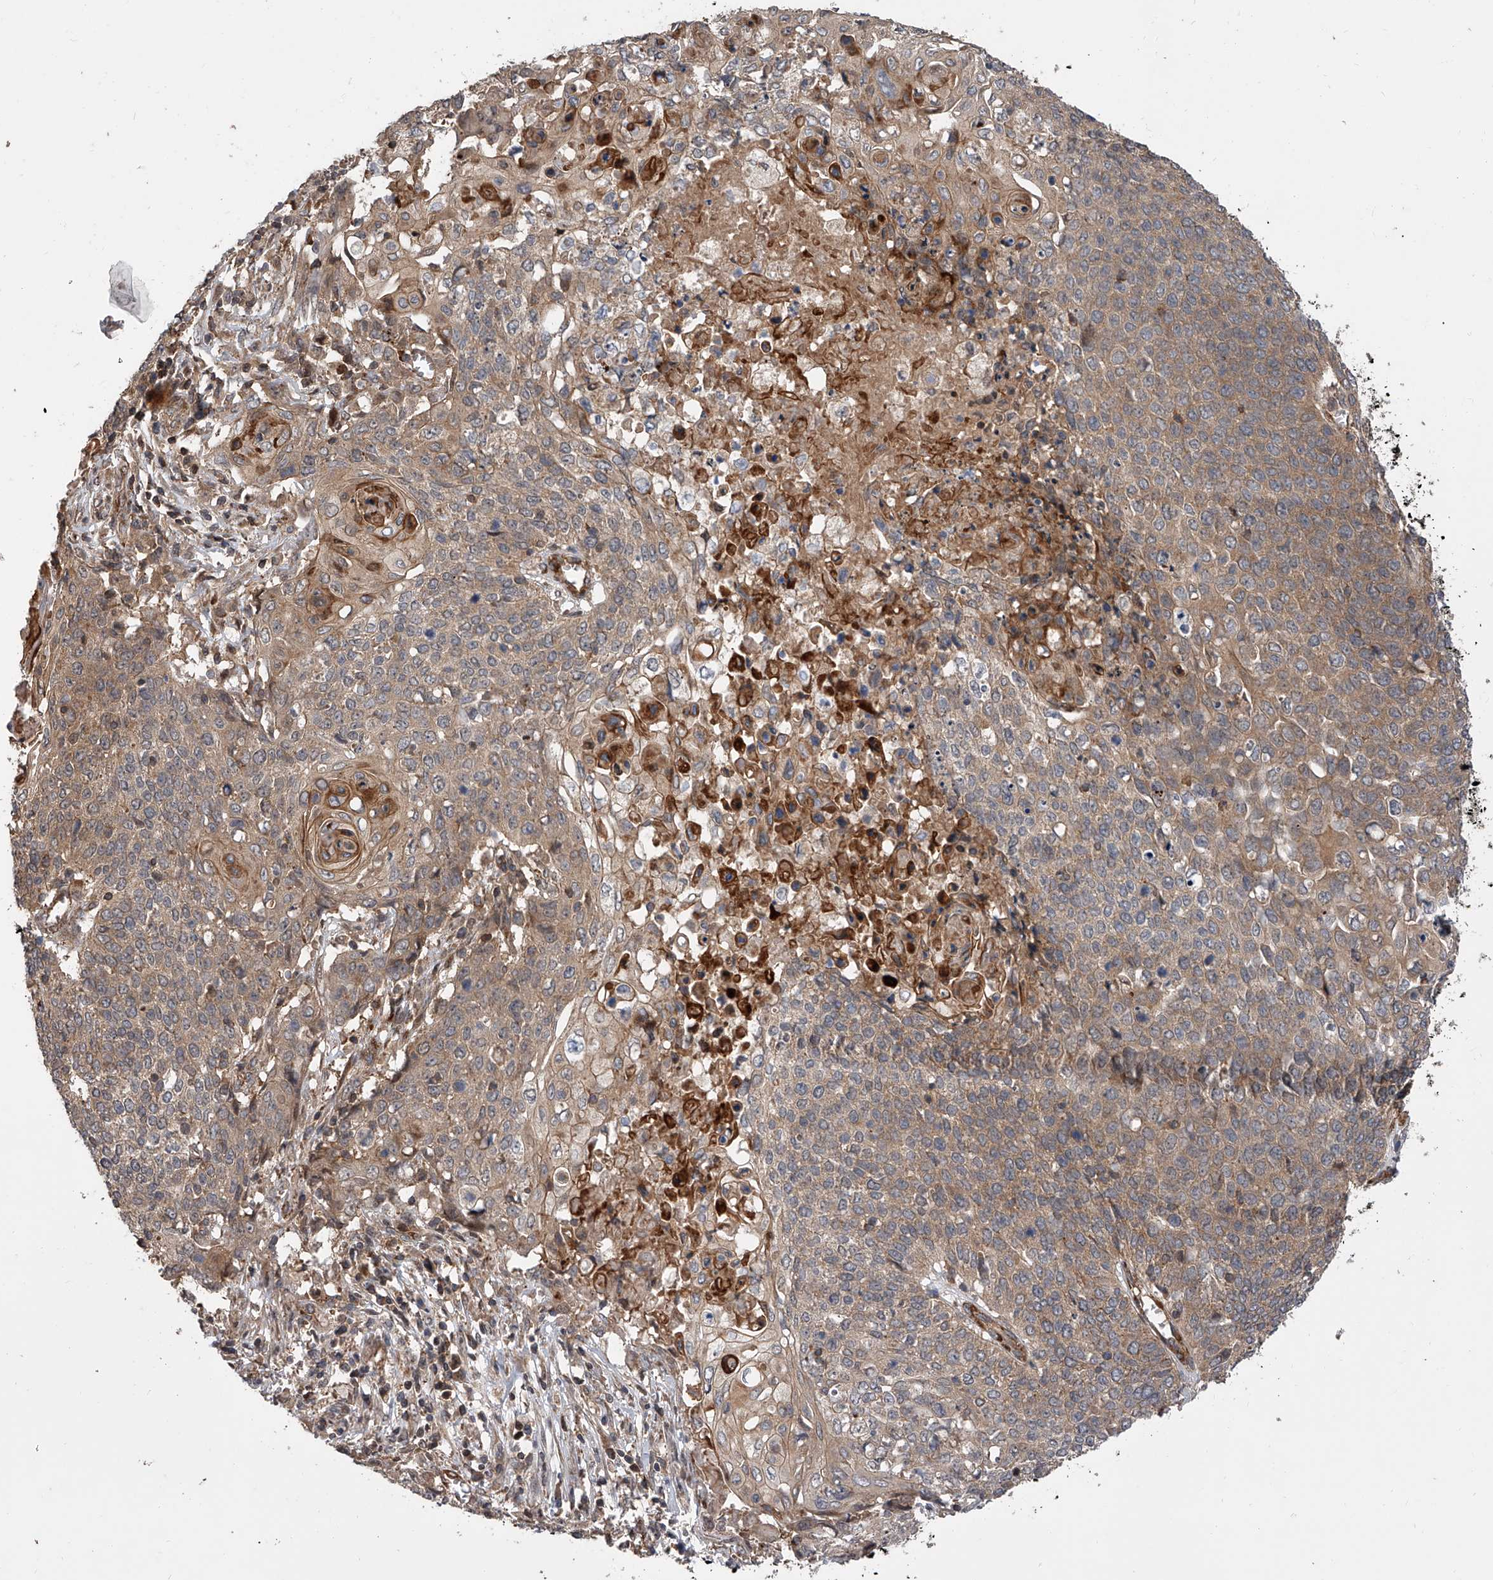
{"staining": {"intensity": "weak", "quantity": ">75%", "location": "cytoplasmic/membranous"}, "tissue": "cervical cancer", "cell_type": "Tumor cells", "image_type": "cancer", "snomed": [{"axis": "morphology", "description": "Squamous cell carcinoma, NOS"}, {"axis": "topography", "description": "Cervix"}], "caption": "Cervical cancer stained with DAB (3,3'-diaminobenzidine) immunohistochemistry (IHC) shows low levels of weak cytoplasmic/membranous expression in approximately >75% of tumor cells.", "gene": "USP47", "patient": {"sex": "female", "age": 39}}